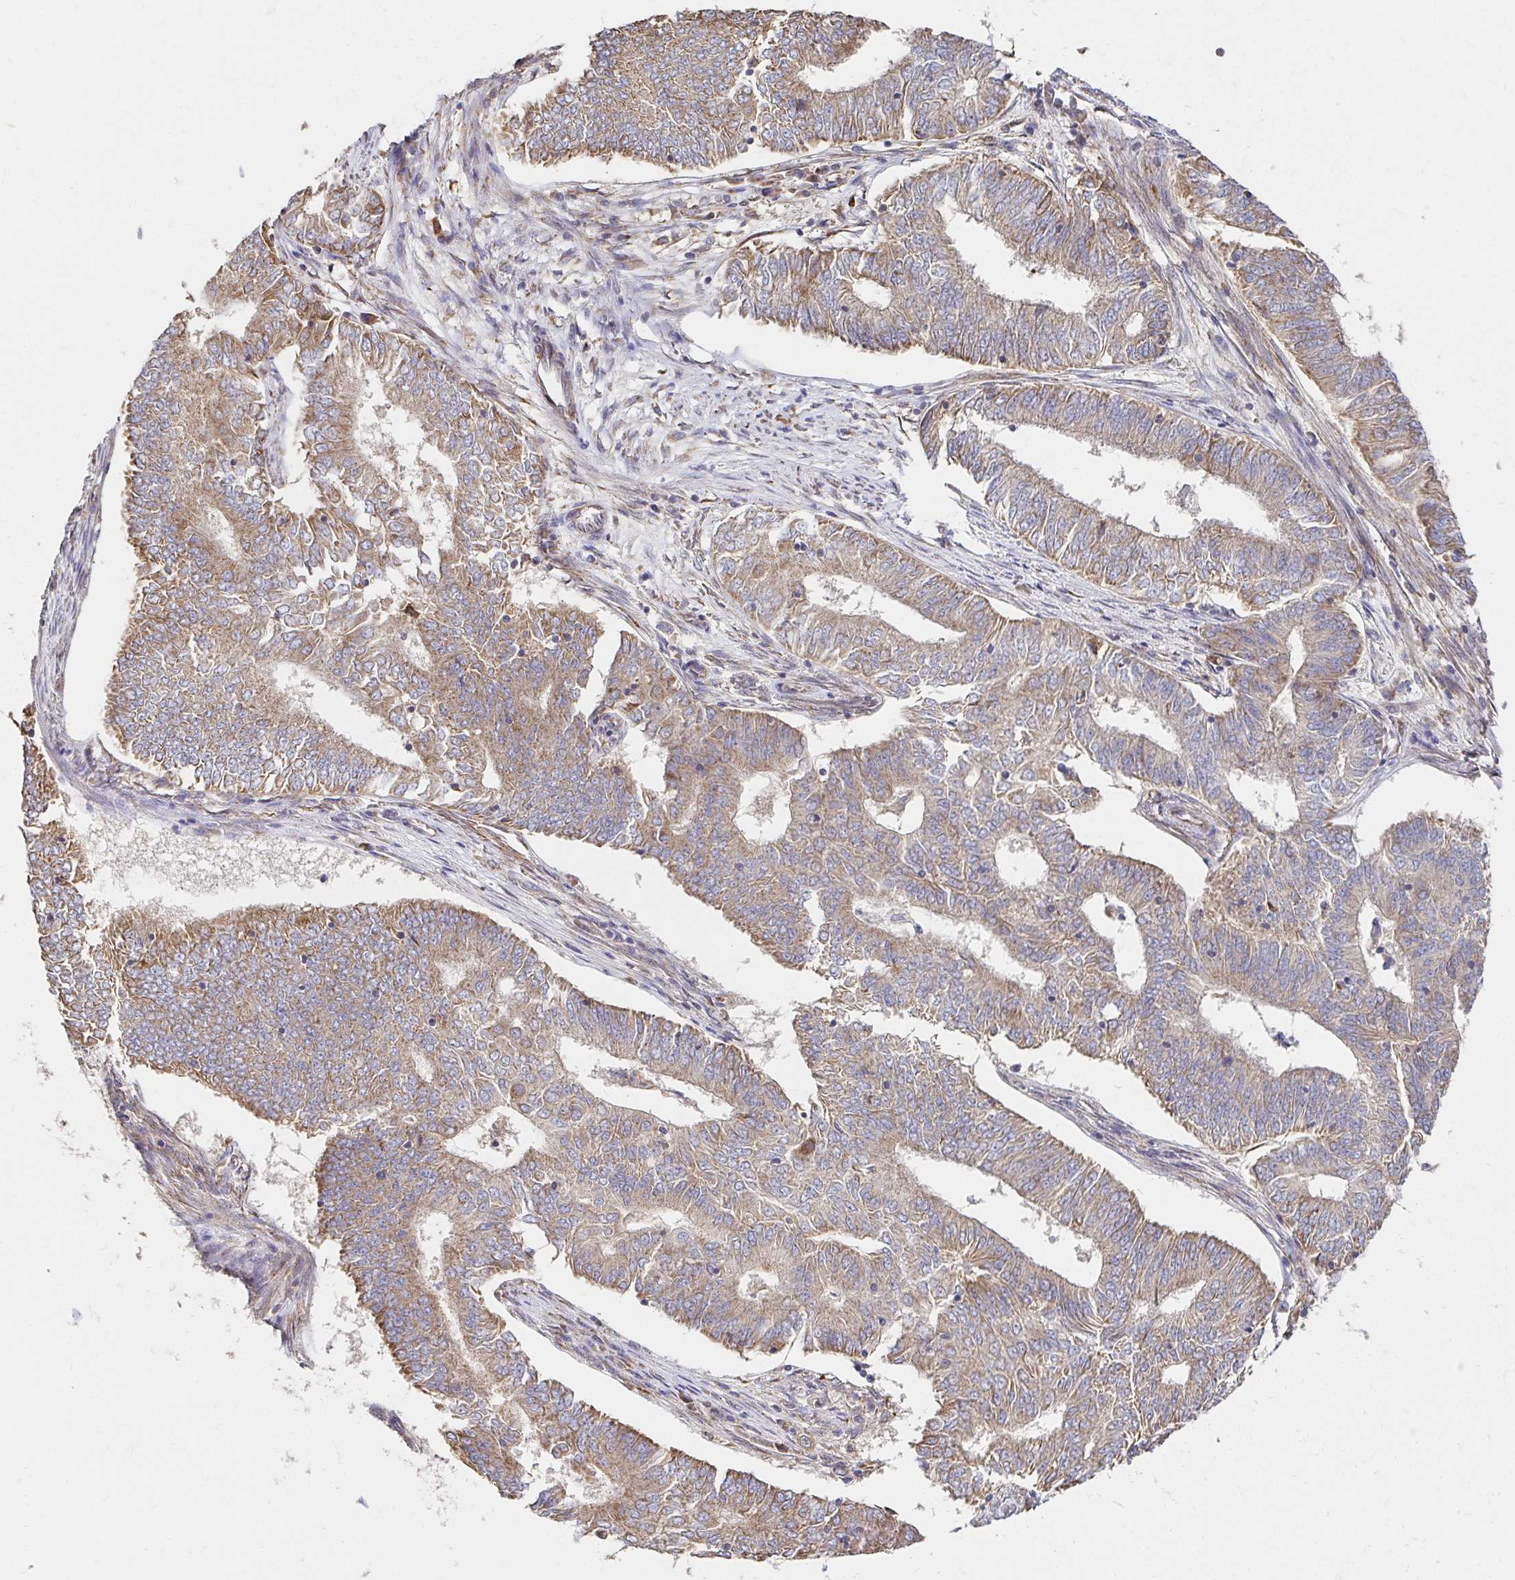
{"staining": {"intensity": "weak", "quantity": ">75%", "location": "cytoplasmic/membranous"}, "tissue": "endometrial cancer", "cell_type": "Tumor cells", "image_type": "cancer", "snomed": [{"axis": "morphology", "description": "Adenocarcinoma, NOS"}, {"axis": "topography", "description": "Endometrium"}], "caption": "Immunohistochemical staining of human endometrial adenocarcinoma exhibits weak cytoplasmic/membranous protein staining in about >75% of tumor cells. (DAB (3,3'-diaminobenzidine) = brown stain, brightfield microscopy at high magnification).", "gene": "APBB1", "patient": {"sex": "female", "age": 62}}